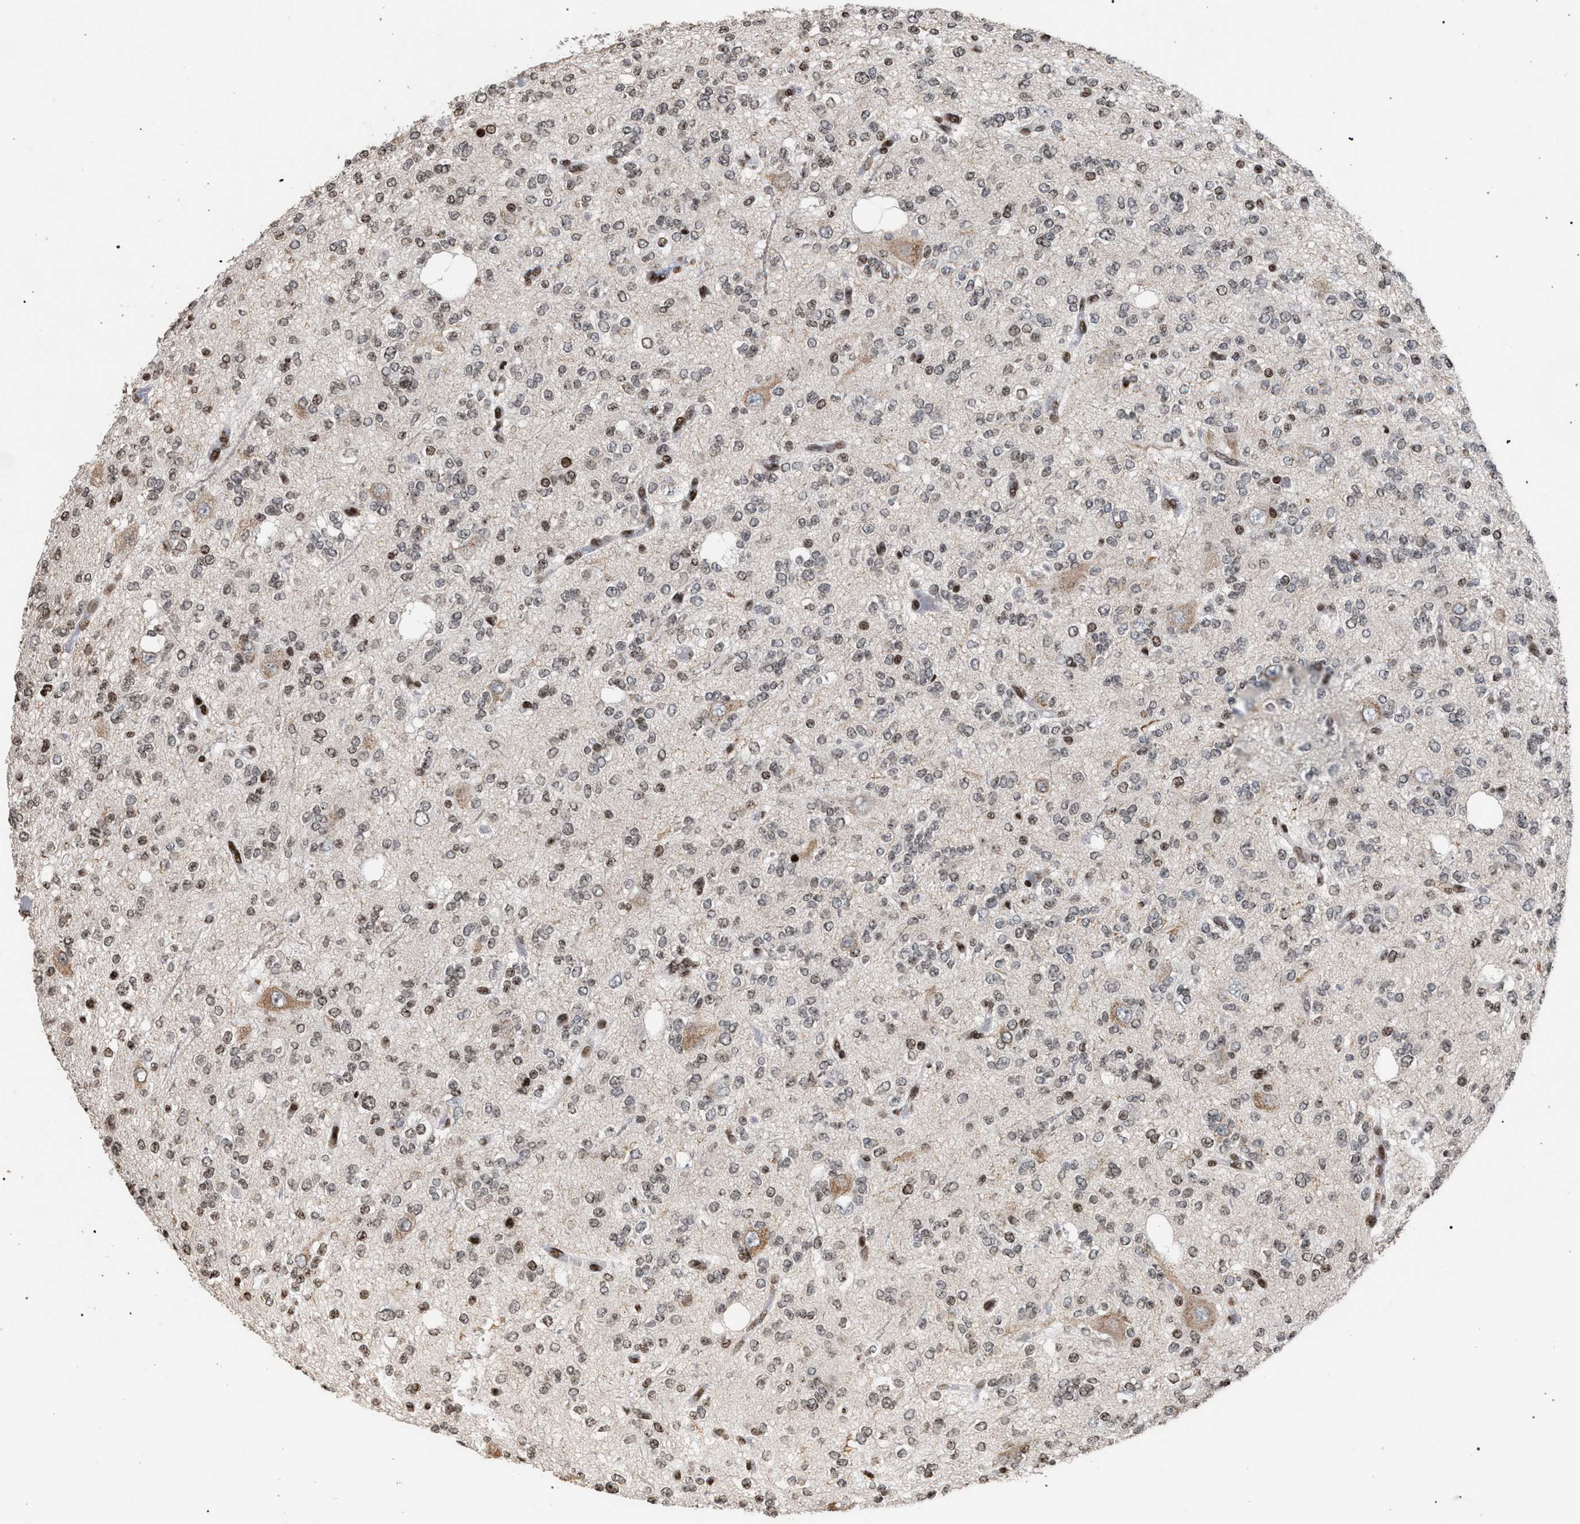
{"staining": {"intensity": "weak", "quantity": ">75%", "location": "nuclear"}, "tissue": "glioma", "cell_type": "Tumor cells", "image_type": "cancer", "snomed": [{"axis": "morphology", "description": "Glioma, malignant, Low grade"}, {"axis": "topography", "description": "Brain"}], "caption": "Weak nuclear protein positivity is seen in about >75% of tumor cells in glioma.", "gene": "FOXD3", "patient": {"sex": "male", "age": 38}}